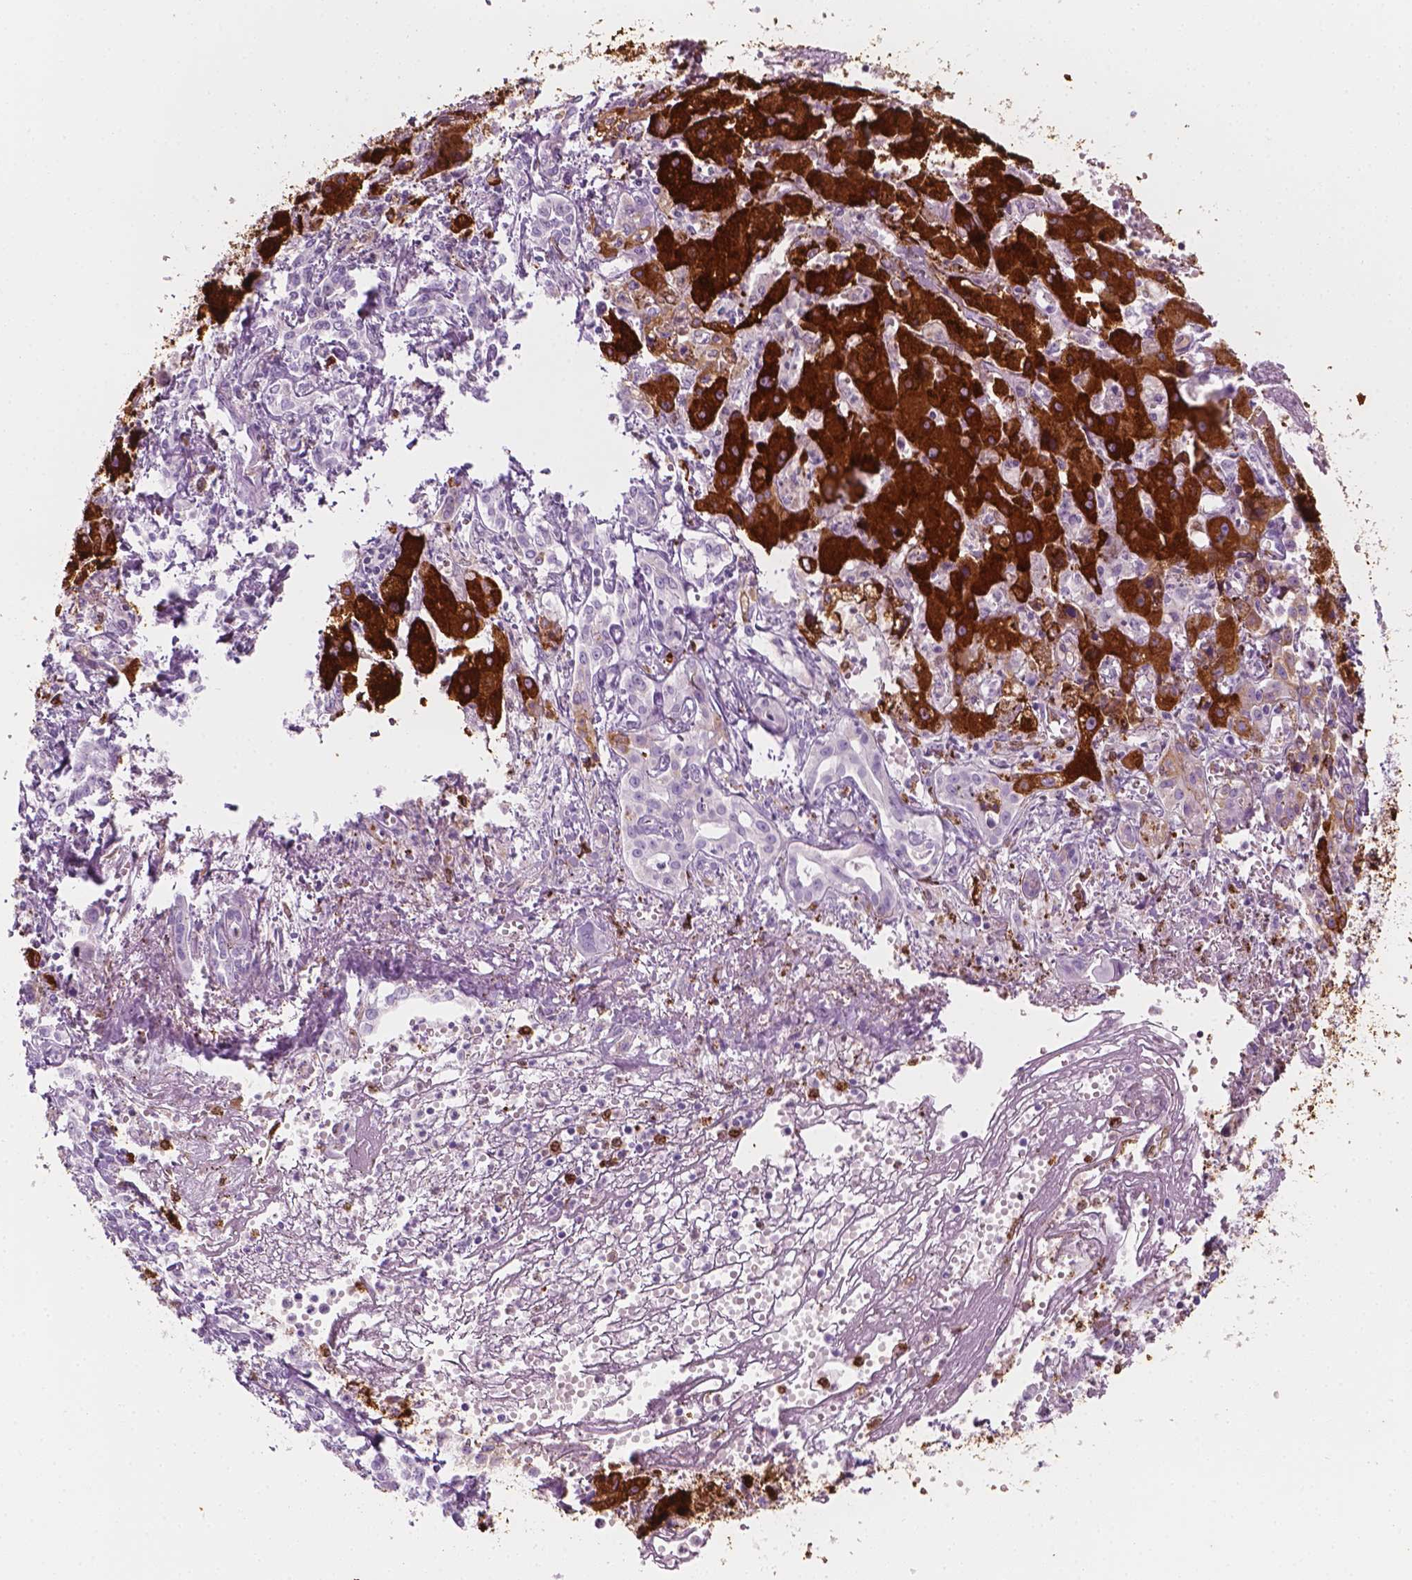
{"staining": {"intensity": "negative", "quantity": "none", "location": "none"}, "tissue": "liver cancer", "cell_type": "Tumor cells", "image_type": "cancer", "snomed": [{"axis": "morphology", "description": "Cholangiocarcinoma"}, {"axis": "topography", "description": "Liver"}], "caption": "Immunohistochemistry (IHC) of human liver cancer (cholangiocarcinoma) shows no staining in tumor cells.", "gene": "CES1", "patient": {"sex": "female", "age": 64}}